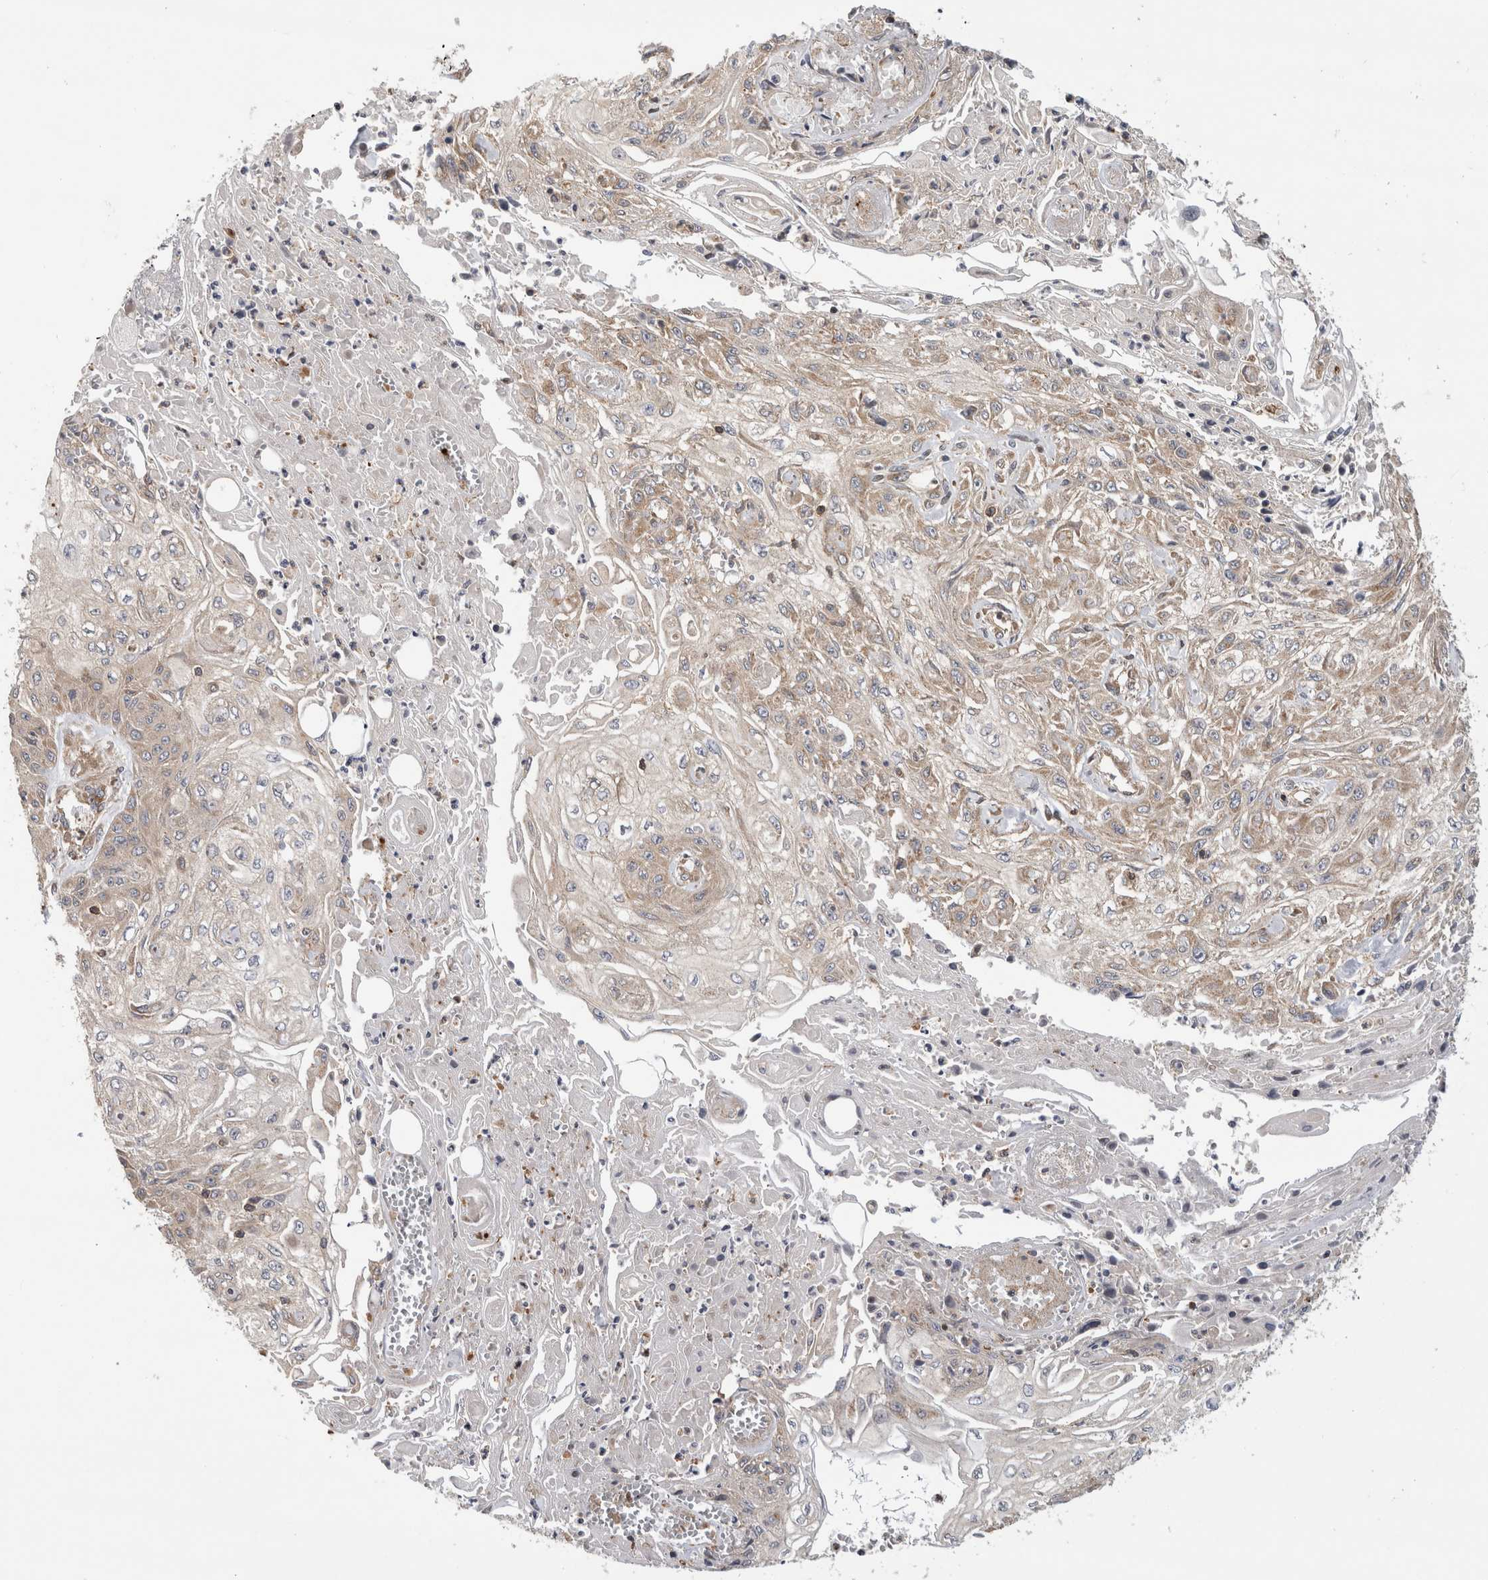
{"staining": {"intensity": "weak", "quantity": ">75%", "location": "cytoplasmic/membranous"}, "tissue": "skin cancer", "cell_type": "Tumor cells", "image_type": "cancer", "snomed": [{"axis": "morphology", "description": "Squamous cell carcinoma, NOS"}, {"axis": "morphology", "description": "Squamous cell carcinoma, metastatic, NOS"}, {"axis": "topography", "description": "Skin"}, {"axis": "topography", "description": "Lymph node"}], "caption": "A photomicrograph of human skin cancer stained for a protein demonstrates weak cytoplasmic/membranous brown staining in tumor cells.", "gene": "GRIK2", "patient": {"sex": "male", "age": 75}}